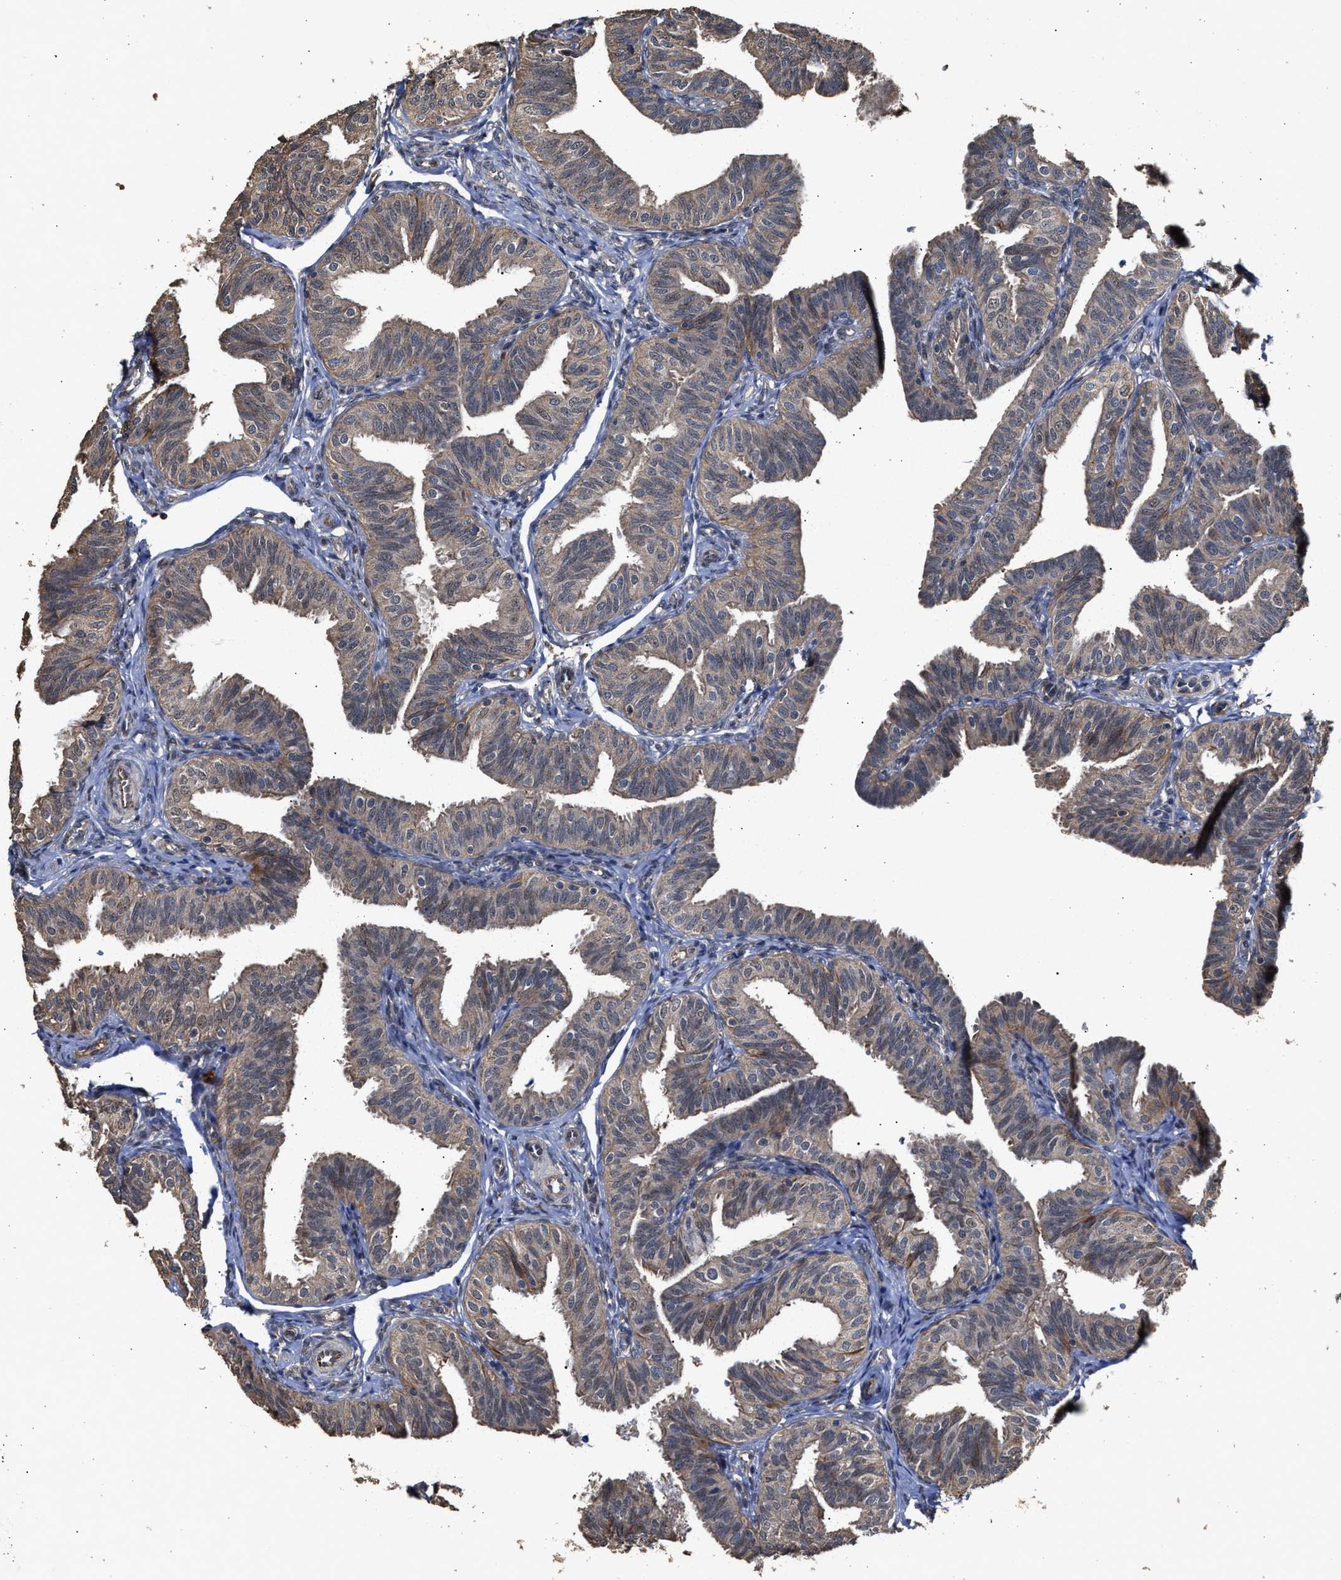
{"staining": {"intensity": "moderate", "quantity": ">75%", "location": "cytoplasmic/membranous"}, "tissue": "fallopian tube", "cell_type": "Glandular cells", "image_type": "normal", "snomed": [{"axis": "morphology", "description": "Normal tissue, NOS"}, {"axis": "topography", "description": "Fallopian tube"}], "caption": "Protein analysis of unremarkable fallopian tube displays moderate cytoplasmic/membranous positivity in approximately >75% of glandular cells.", "gene": "ZNHIT6", "patient": {"sex": "female", "age": 35}}